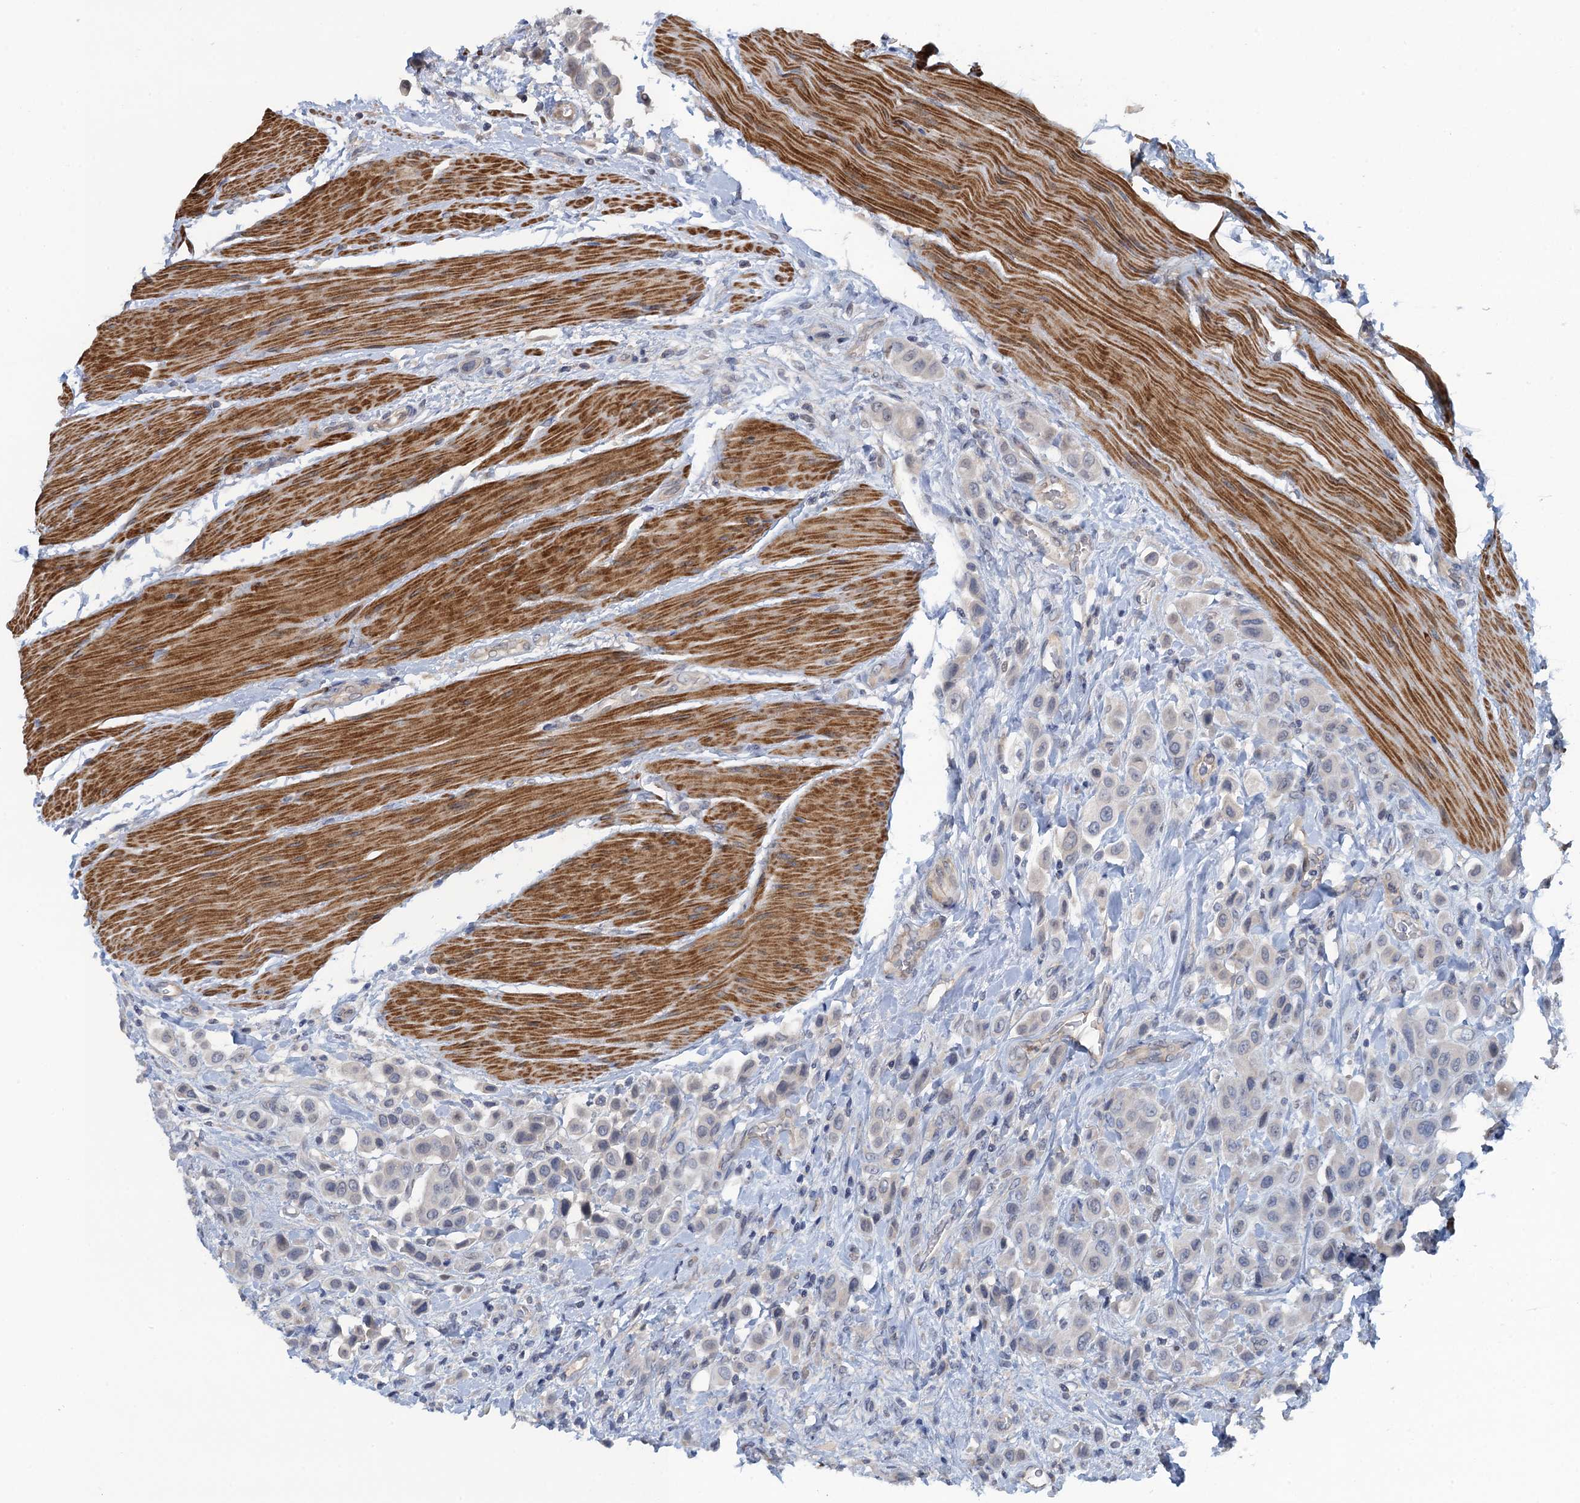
{"staining": {"intensity": "negative", "quantity": "none", "location": "none"}, "tissue": "urothelial cancer", "cell_type": "Tumor cells", "image_type": "cancer", "snomed": [{"axis": "morphology", "description": "Urothelial carcinoma, High grade"}, {"axis": "topography", "description": "Urinary bladder"}], "caption": "Immunohistochemistry (IHC) micrograph of neoplastic tissue: human urothelial carcinoma (high-grade) stained with DAB demonstrates no significant protein expression in tumor cells. (DAB immunohistochemistry (IHC) with hematoxylin counter stain).", "gene": "MYO16", "patient": {"sex": "male", "age": 50}}